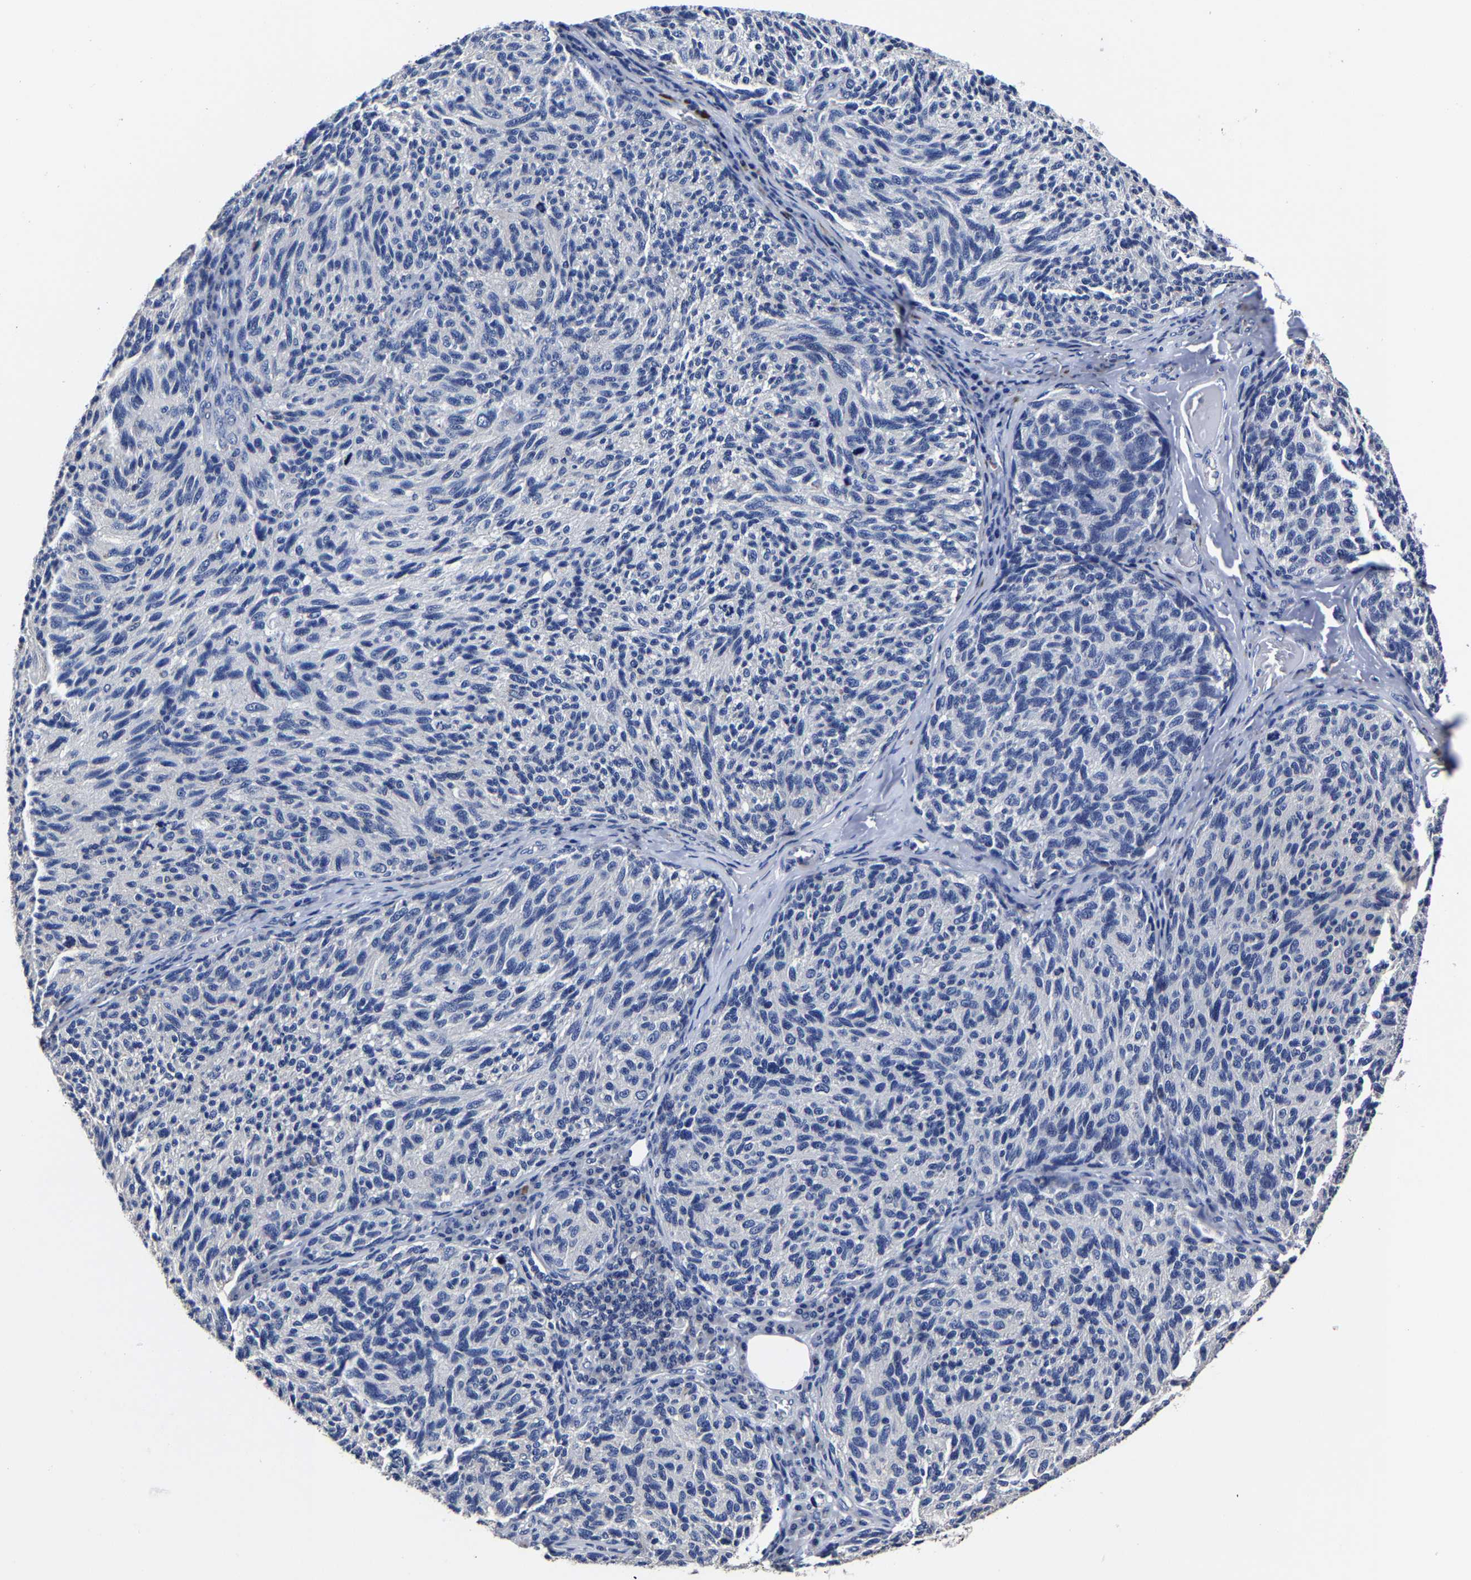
{"staining": {"intensity": "negative", "quantity": "none", "location": "none"}, "tissue": "melanoma", "cell_type": "Tumor cells", "image_type": "cancer", "snomed": [{"axis": "morphology", "description": "Malignant melanoma, NOS"}, {"axis": "topography", "description": "Skin"}], "caption": "Malignant melanoma was stained to show a protein in brown. There is no significant positivity in tumor cells. Nuclei are stained in blue.", "gene": "AKAP4", "patient": {"sex": "female", "age": 73}}